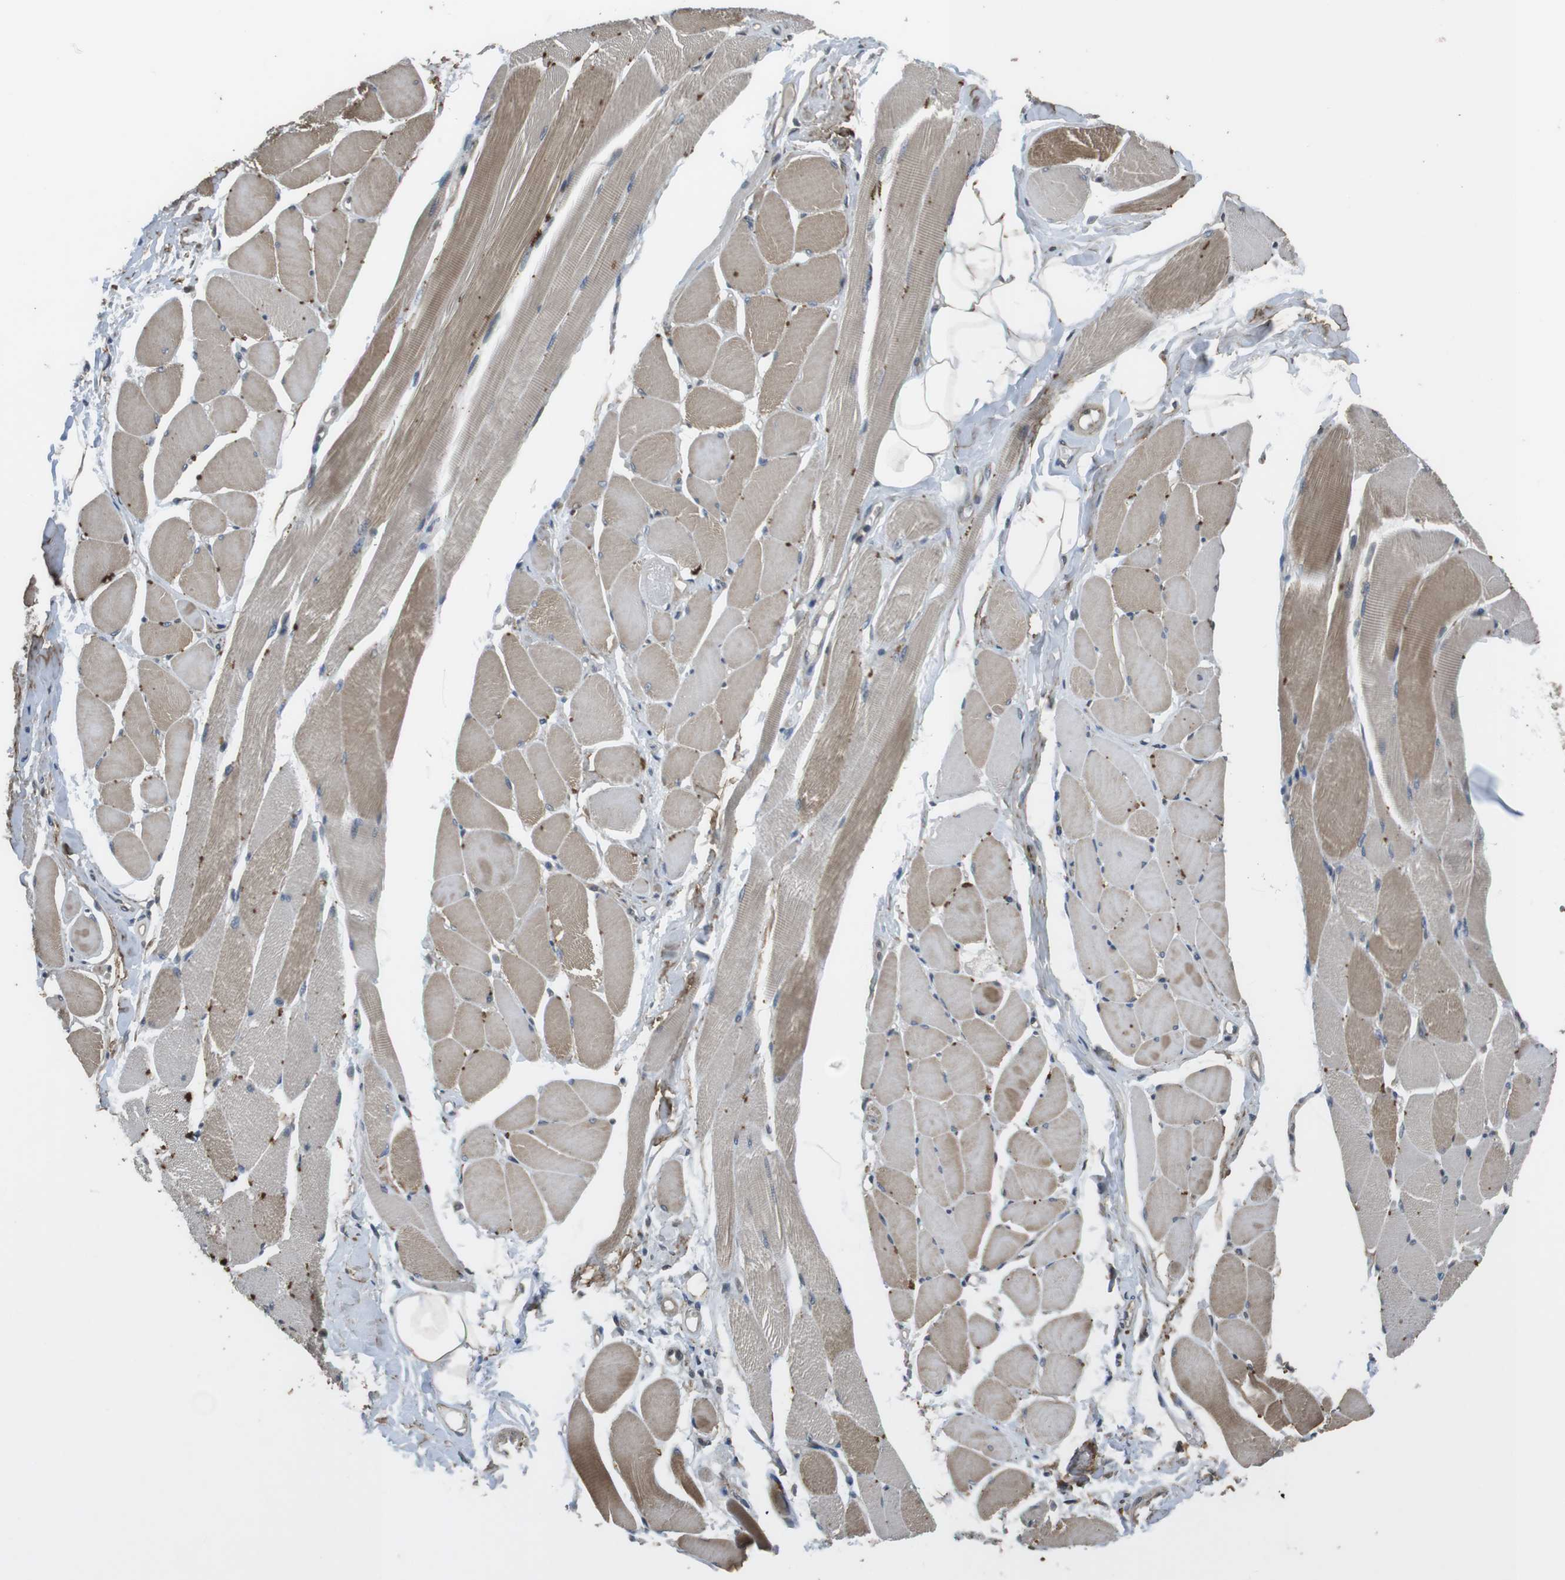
{"staining": {"intensity": "moderate", "quantity": "<25%", "location": "cytoplasmic/membranous"}, "tissue": "skeletal muscle", "cell_type": "Myocytes", "image_type": "normal", "snomed": [{"axis": "morphology", "description": "Normal tissue, NOS"}, {"axis": "topography", "description": "Skeletal muscle"}, {"axis": "topography", "description": "Peripheral nerve tissue"}], "caption": "Myocytes reveal moderate cytoplasmic/membranous staining in about <25% of cells in benign skeletal muscle.", "gene": "FZD10", "patient": {"sex": "female", "age": 84}}